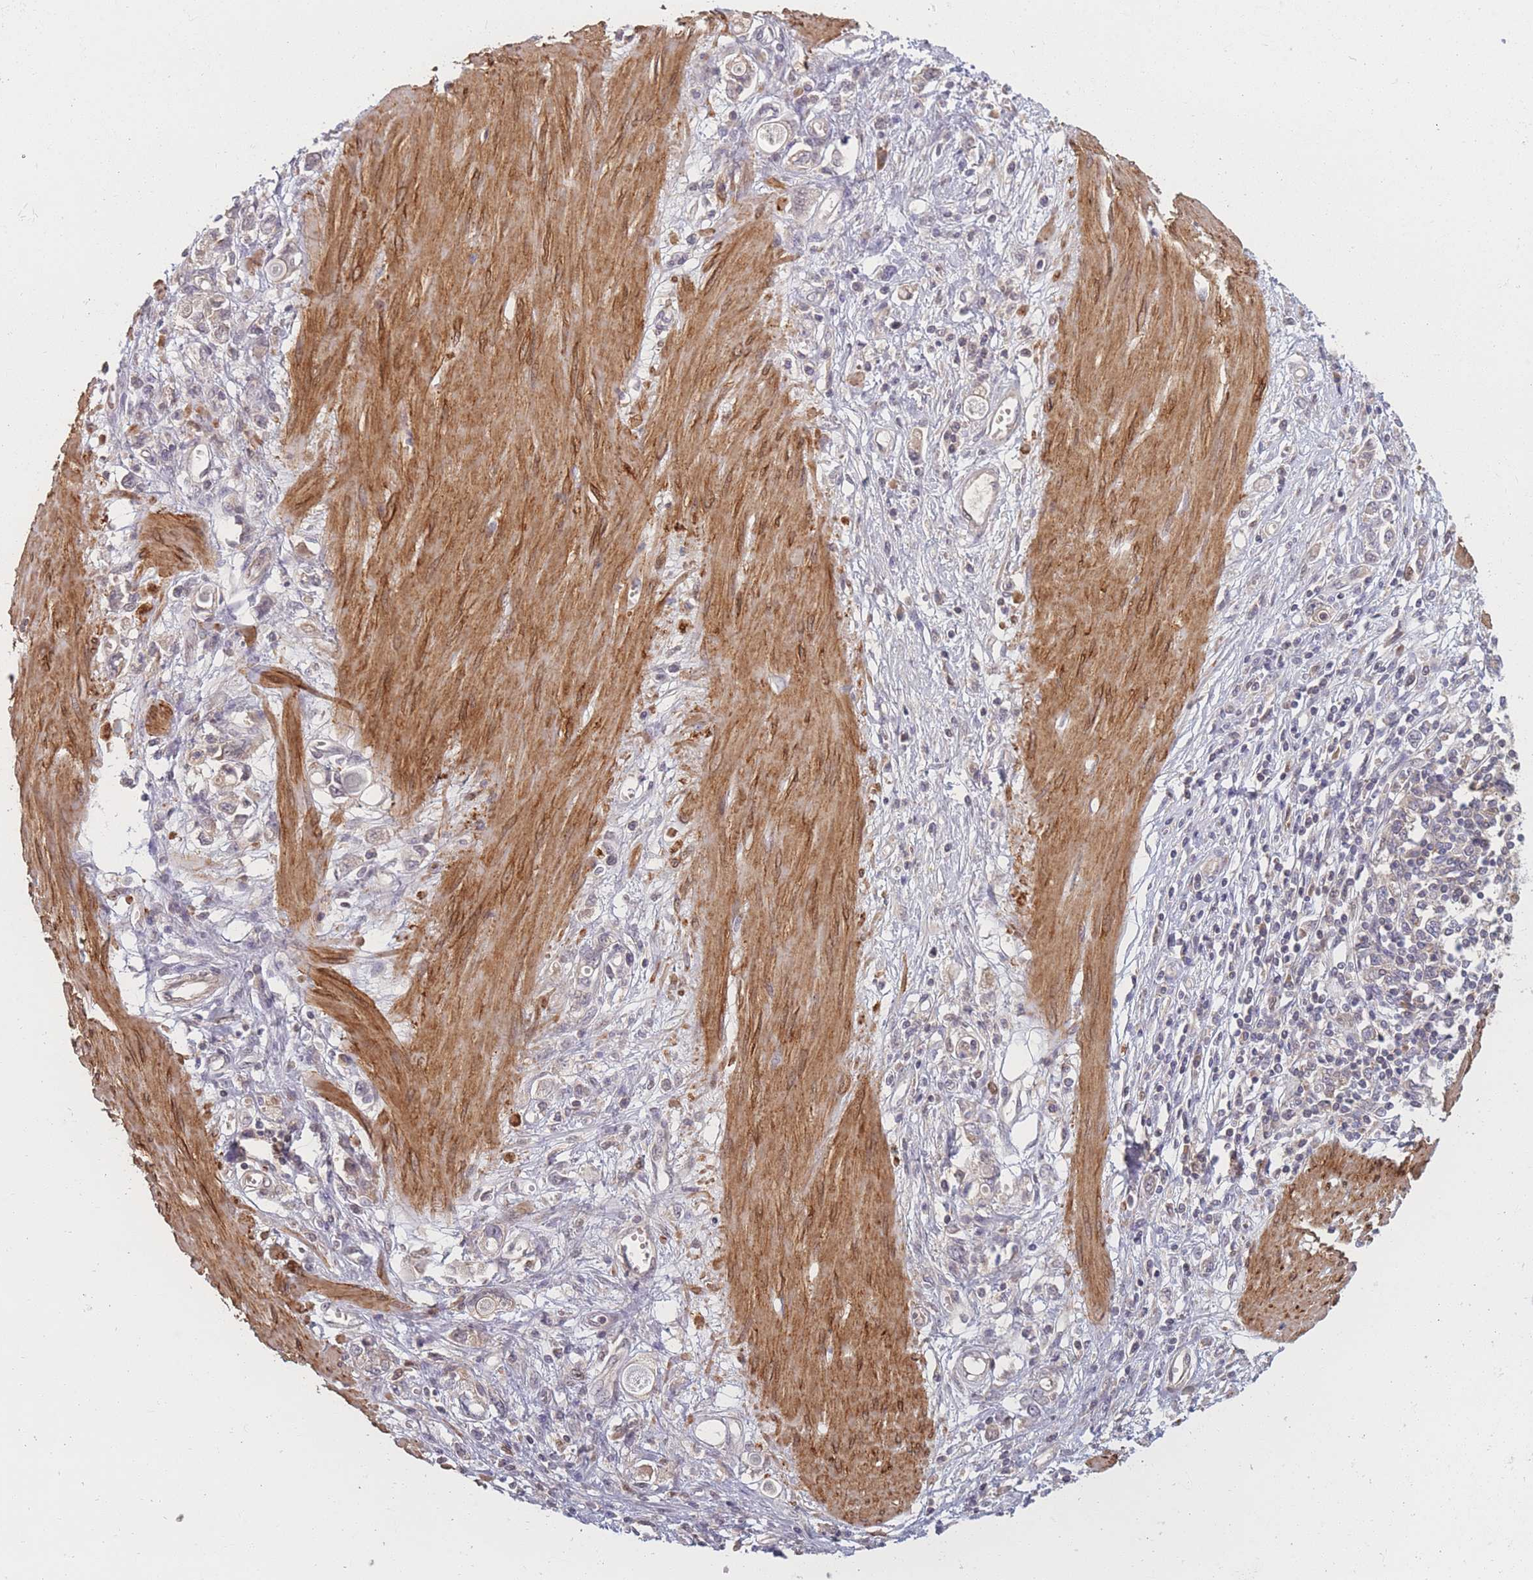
{"staining": {"intensity": "weak", "quantity": "<25%", "location": "cytoplasmic/membranous"}, "tissue": "stomach cancer", "cell_type": "Tumor cells", "image_type": "cancer", "snomed": [{"axis": "morphology", "description": "Adenocarcinoma, NOS"}, {"axis": "topography", "description": "Stomach"}], "caption": "High power microscopy image of an immunohistochemistry micrograph of stomach cancer (adenocarcinoma), revealing no significant staining in tumor cells. (DAB (3,3'-diaminobenzidine) IHC visualized using brightfield microscopy, high magnification).", "gene": "FAM153A", "patient": {"sex": "female", "age": 76}}